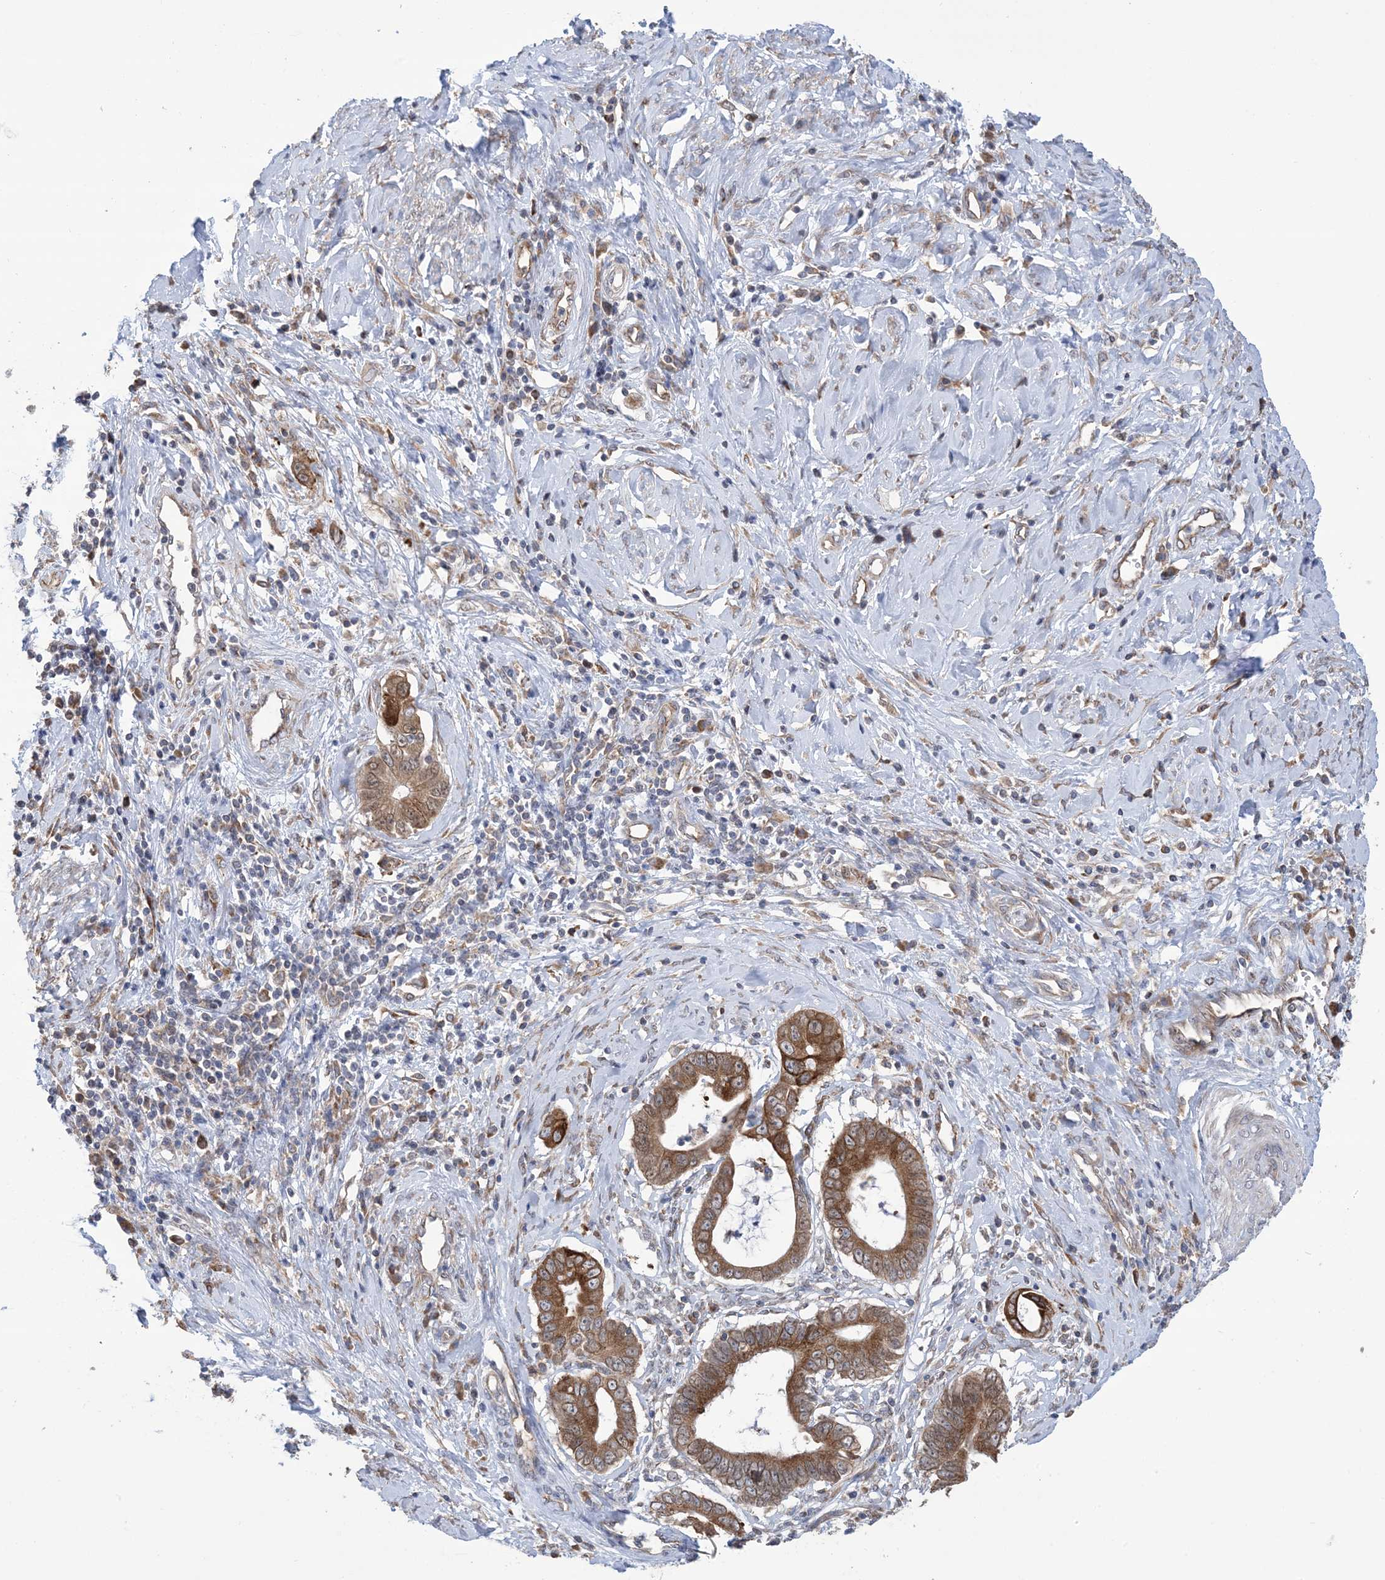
{"staining": {"intensity": "moderate", "quantity": ">75%", "location": "cytoplasmic/membranous"}, "tissue": "cervical cancer", "cell_type": "Tumor cells", "image_type": "cancer", "snomed": [{"axis": "morphology", "description": "Adenocarcinoma, NOS"}, {"axis": "topography", "description": "Cervix"}], "caption": "Cervical cancer (adenocarcinoma) stained for a protein (brown) reveals moderate cytoplasmic/membranous positive positivity in approximately >75% of tumor cells.", "gene": "CLEC16A", "patient": {"sex": "female", "age": 44}}